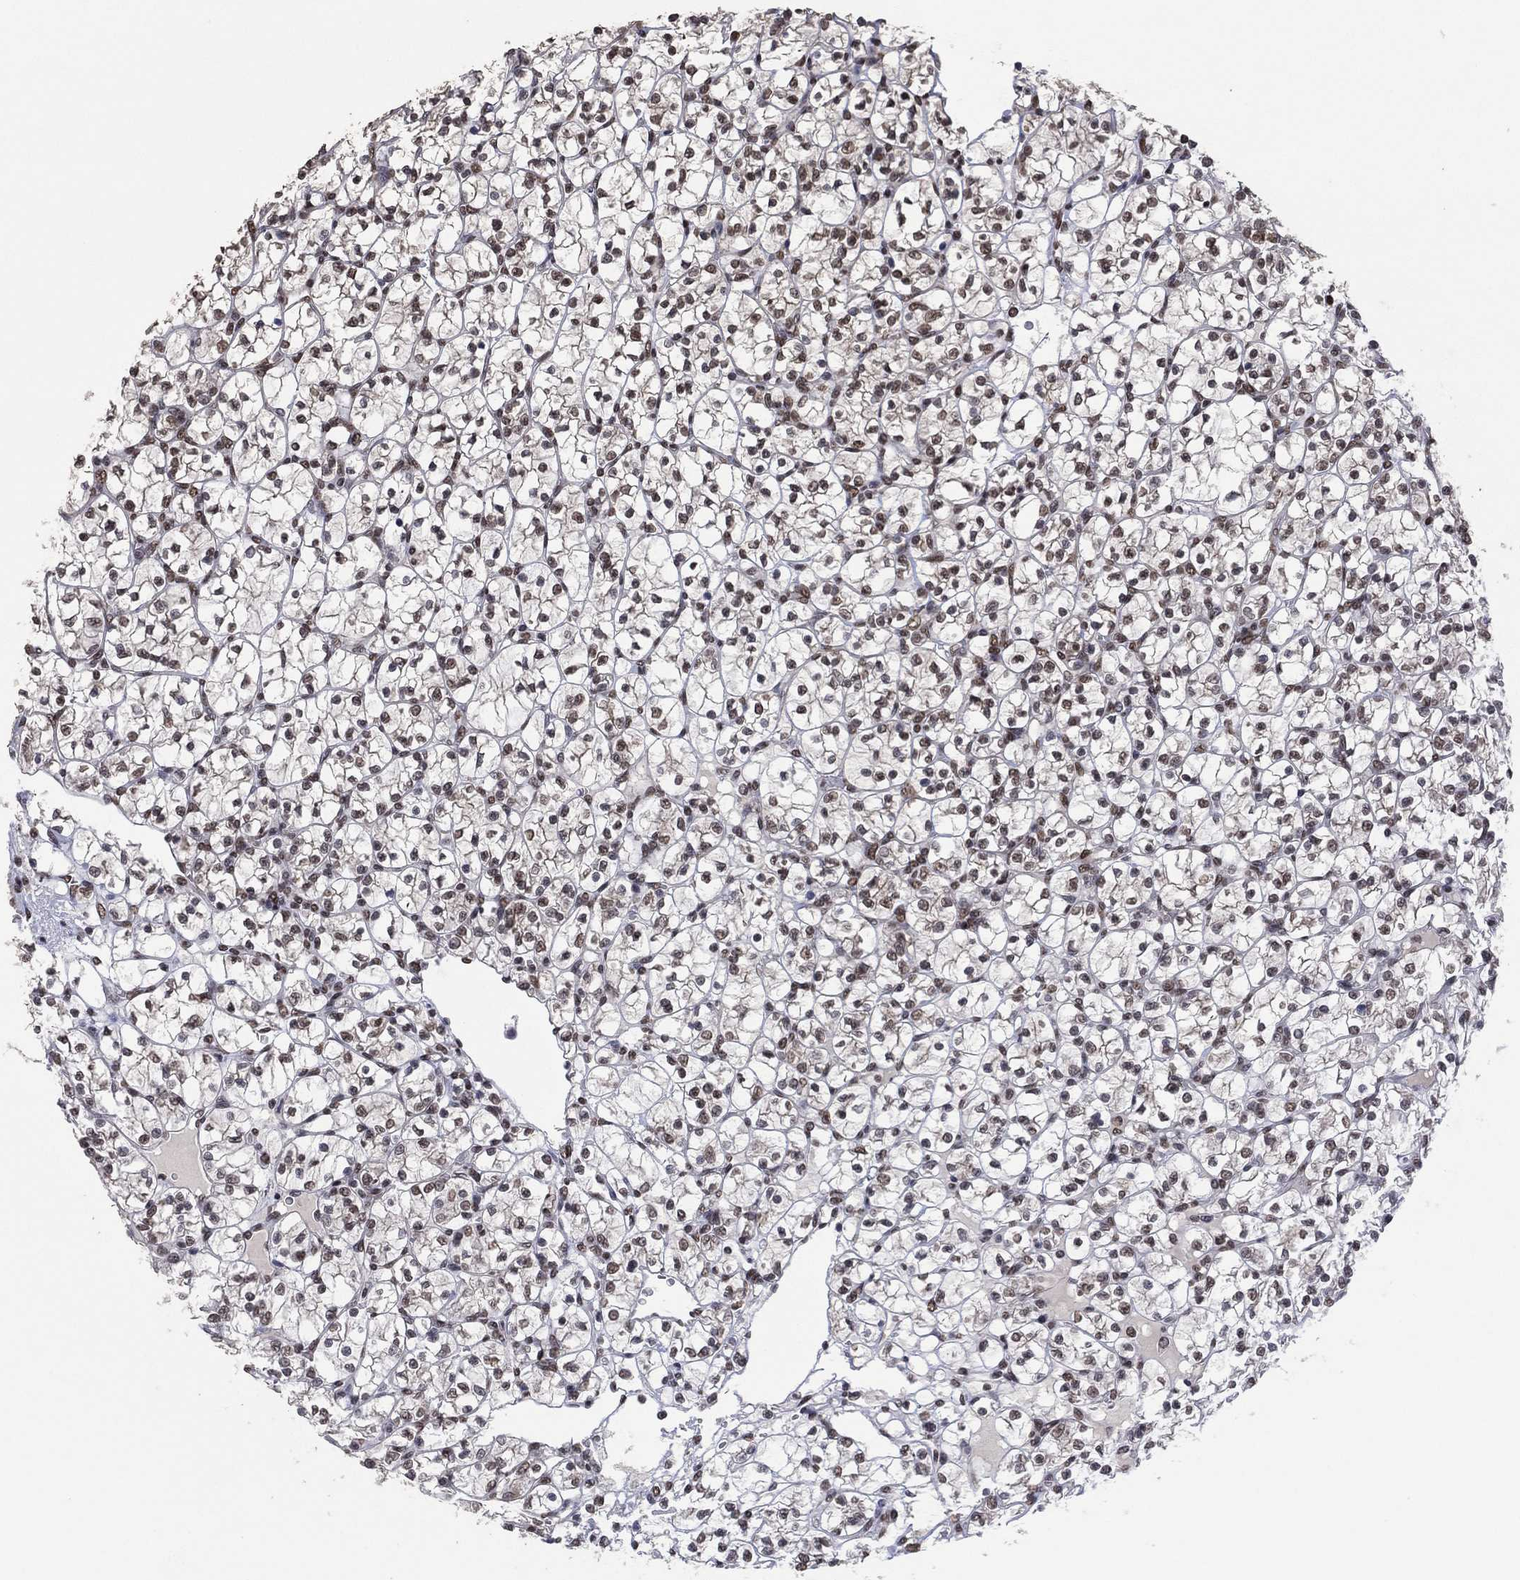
{"staining": {"intensity": "weak", "quantity": "25%-75%", "location": "nuclear"}, "tissue": "renal cancer", "cell_type": "Tumor cells", "image_type": "cancer", "snomed": [{"axis": "morphology", "description": "Adenocarcinoma, NOS"}, {"axis": "topography", "description": "Kidney"}], "caption": "Immunohistochemical staining of renal cancer (adenocarcinoma) shows weak nuclear protein expression in approximately 25%-75% of tumor cells.", "gene": "EHMT1", "patient": {"sex": "female", "age": 89}}